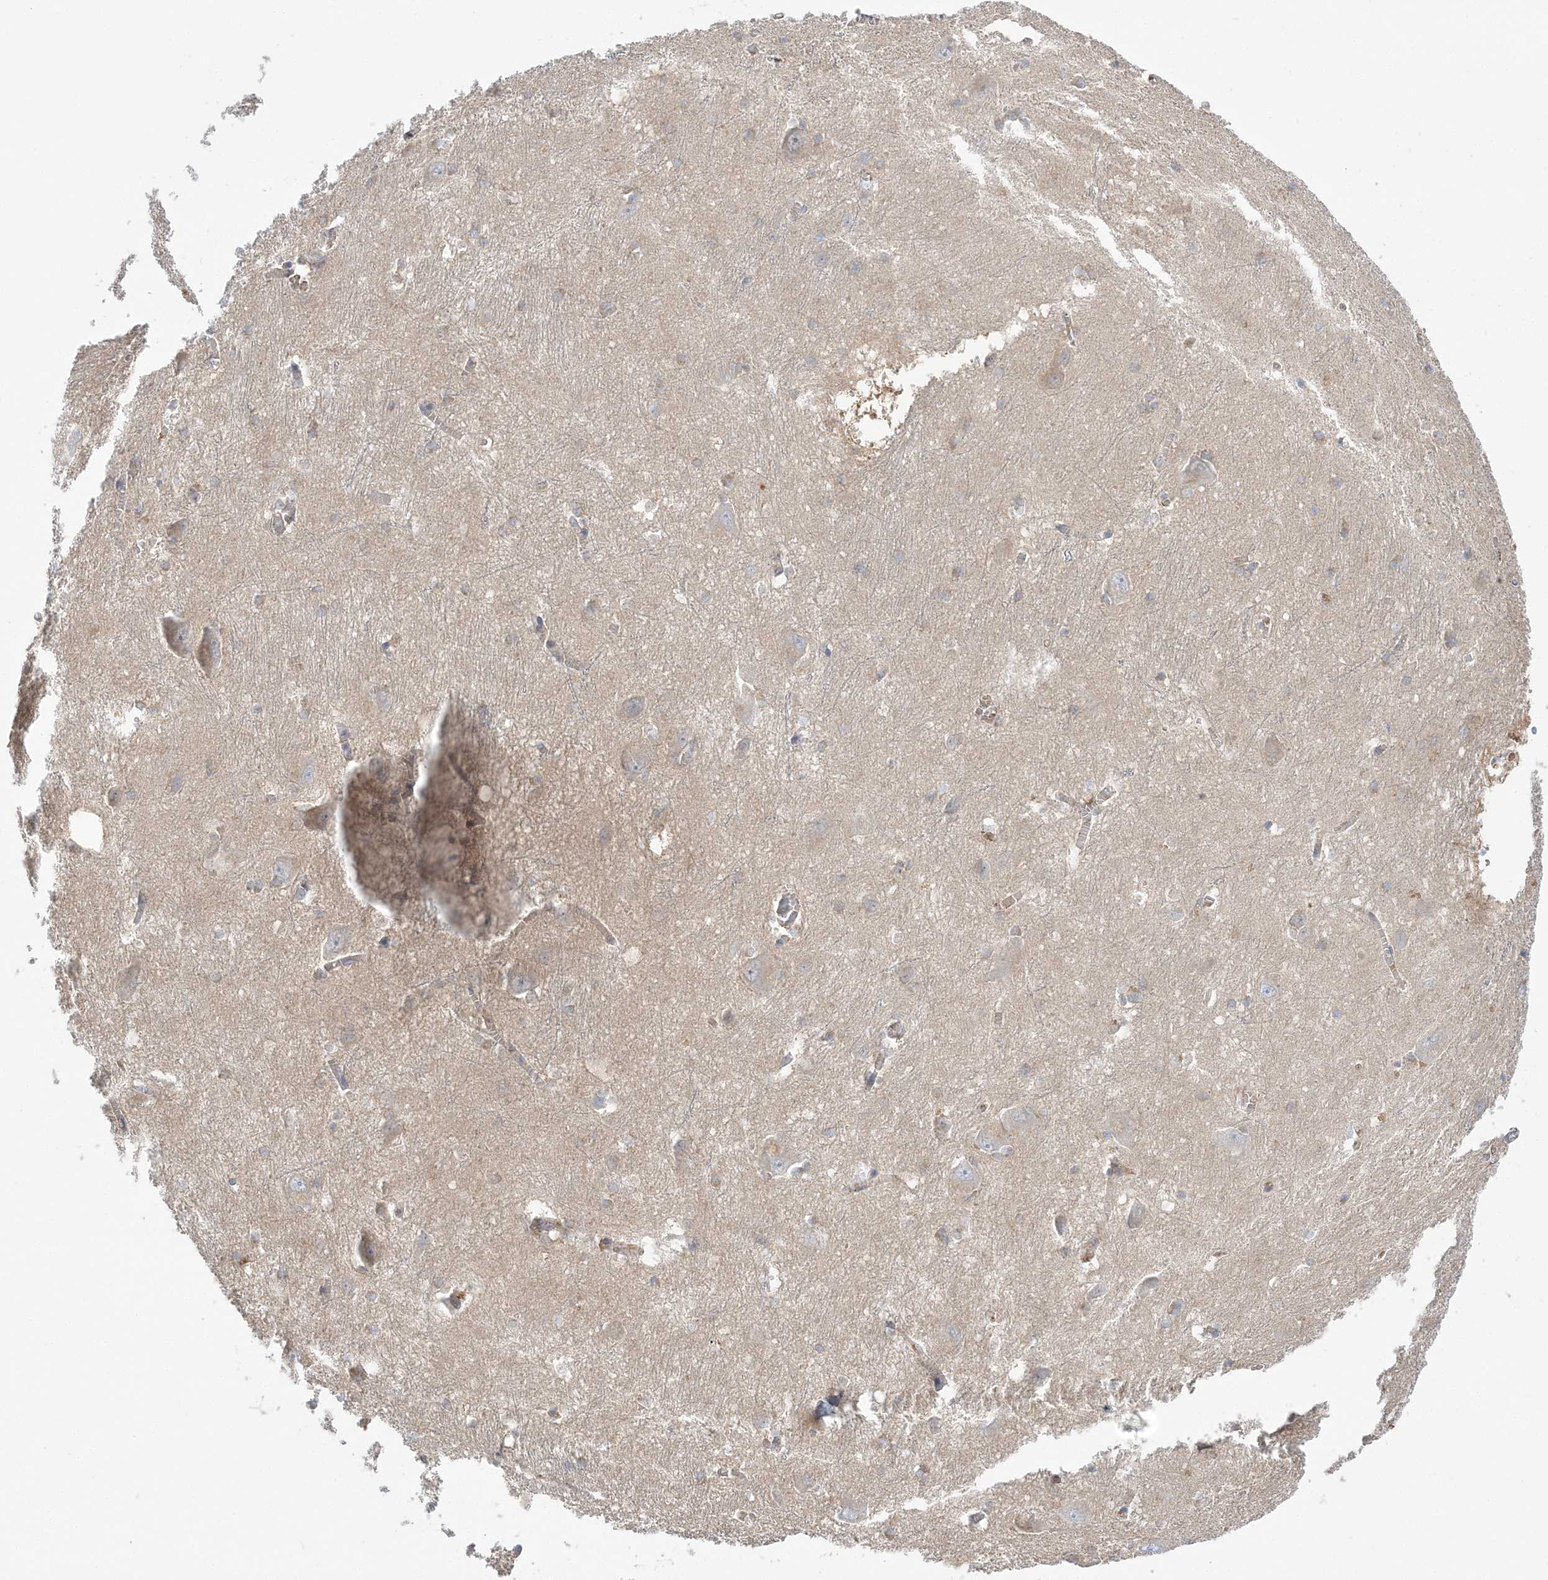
{"staining": {"intensity": "weak", "quantity": "<25%", "location": "cytoplasmic/membranous"}, "tissue": "caudate", "cell_type": "Glial cells", "image_type": "normal", "snomed": [{"axis": "morphology", "description": "Normal tissue, NOS"}, {"axis": "topography", "description": "Lateral ventricle wall"}], "caption": "There is no significant positivity in glial cells of caudate. (Immunohistochemistry, brightfield microscopy, high magnification).", "gene": "INPP1", "patient": {"sex": "male", "age": 37}}